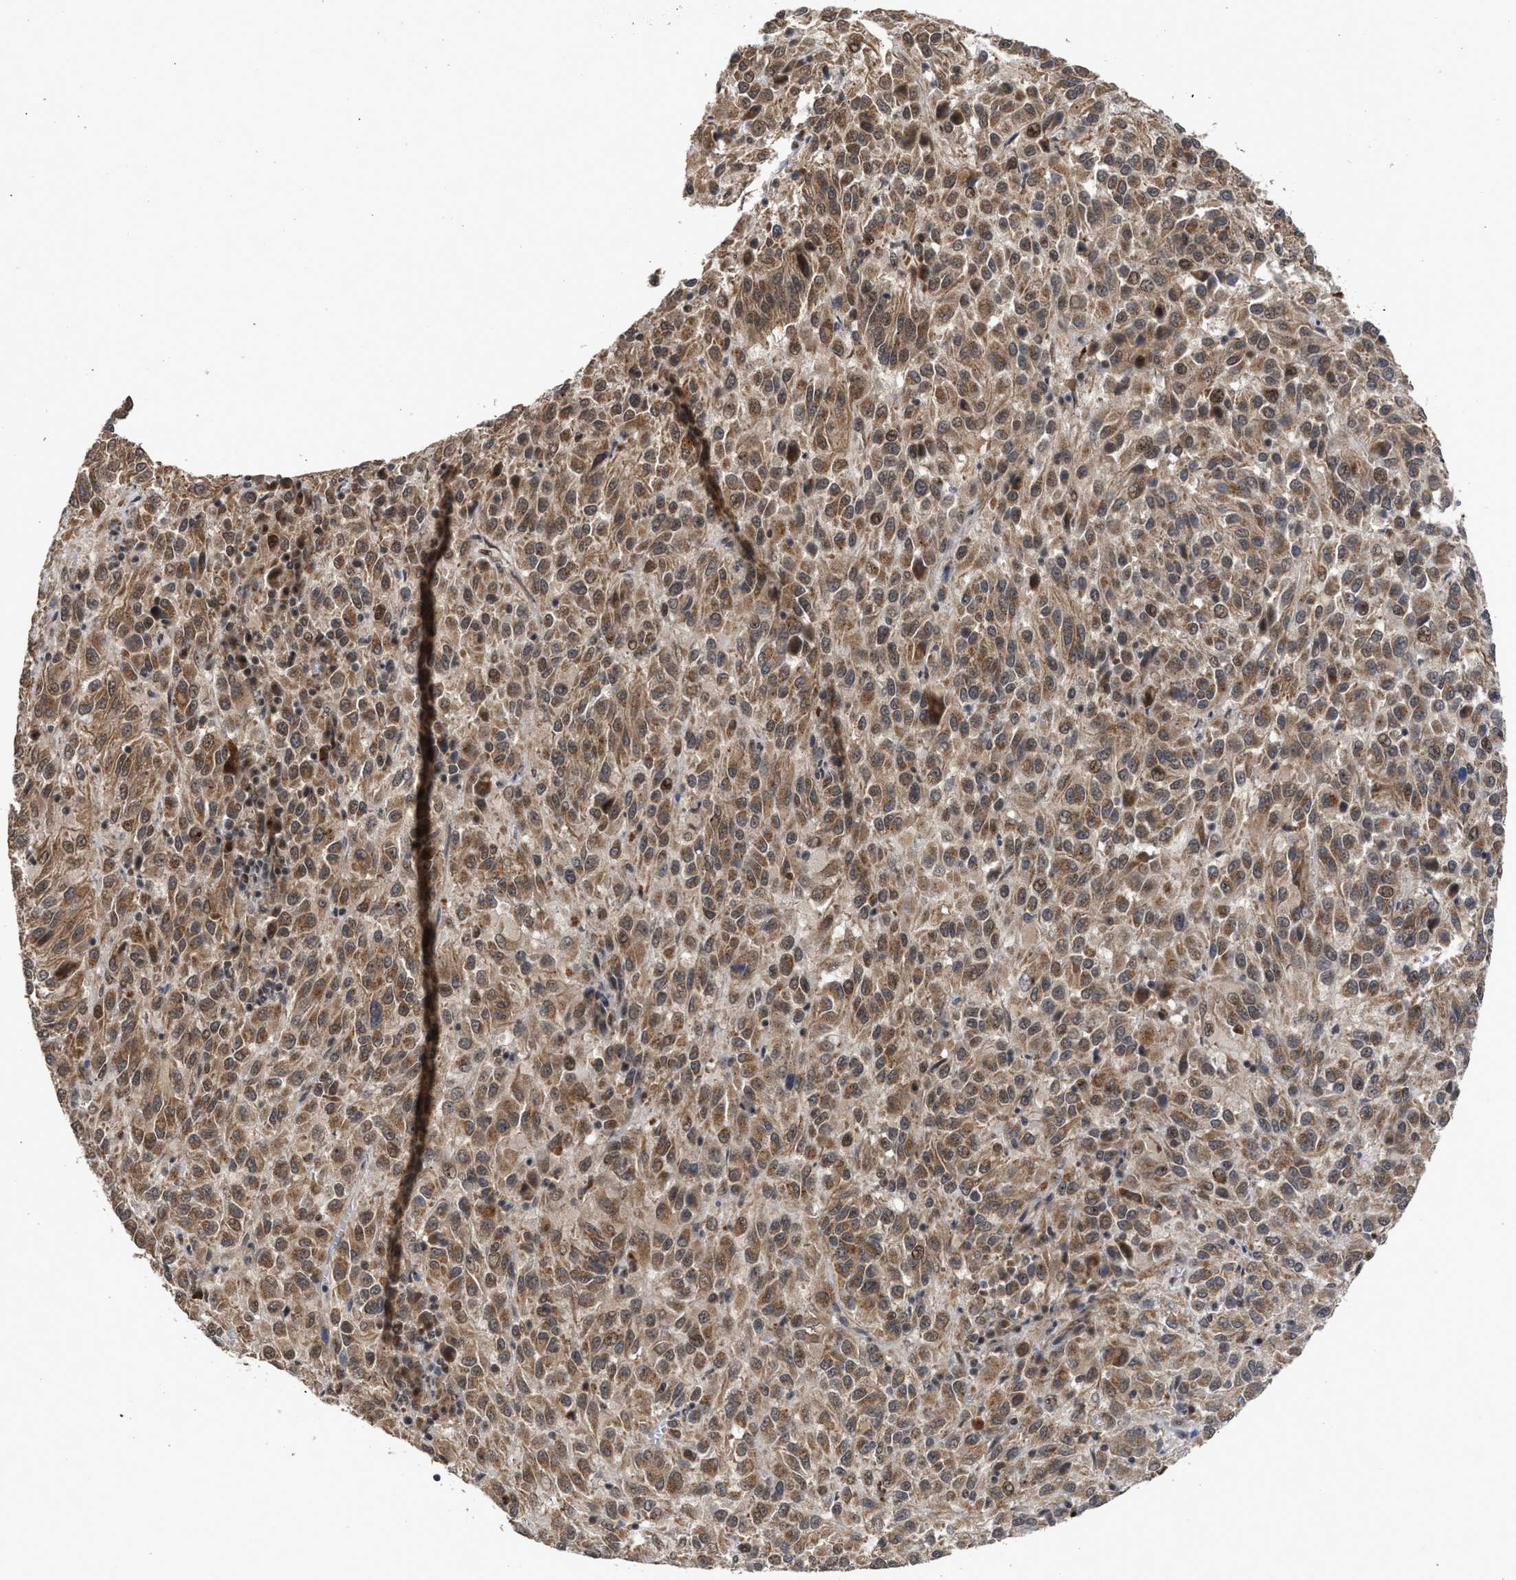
{"staining": {"intensity": "moderate", "quantity": ">75%", "location": "cytoplasmic/membranous"}, "tissue": "melanoma", "cell_type": "Tumor cells", "image_type": "cancer", "snomed": [{"axis": "morphology", "description": "Malignant melanoma, Metastatic site"}, {"axis": "topography", "description": "Lung"}], "caption": "Brown immunohistochemical staining in melanoma displays moderate cytoplasmic/membranous staining in approximately >75% of tumor cells. The protein of interest is stained brown, and the nuclei are stained in blue (DAB (3,3'-diaminobenzidine) IHC with brightfield microscopy, high magnification).", "gene": "MKNK2", "patient": {"sex": "male", "age": 64}}